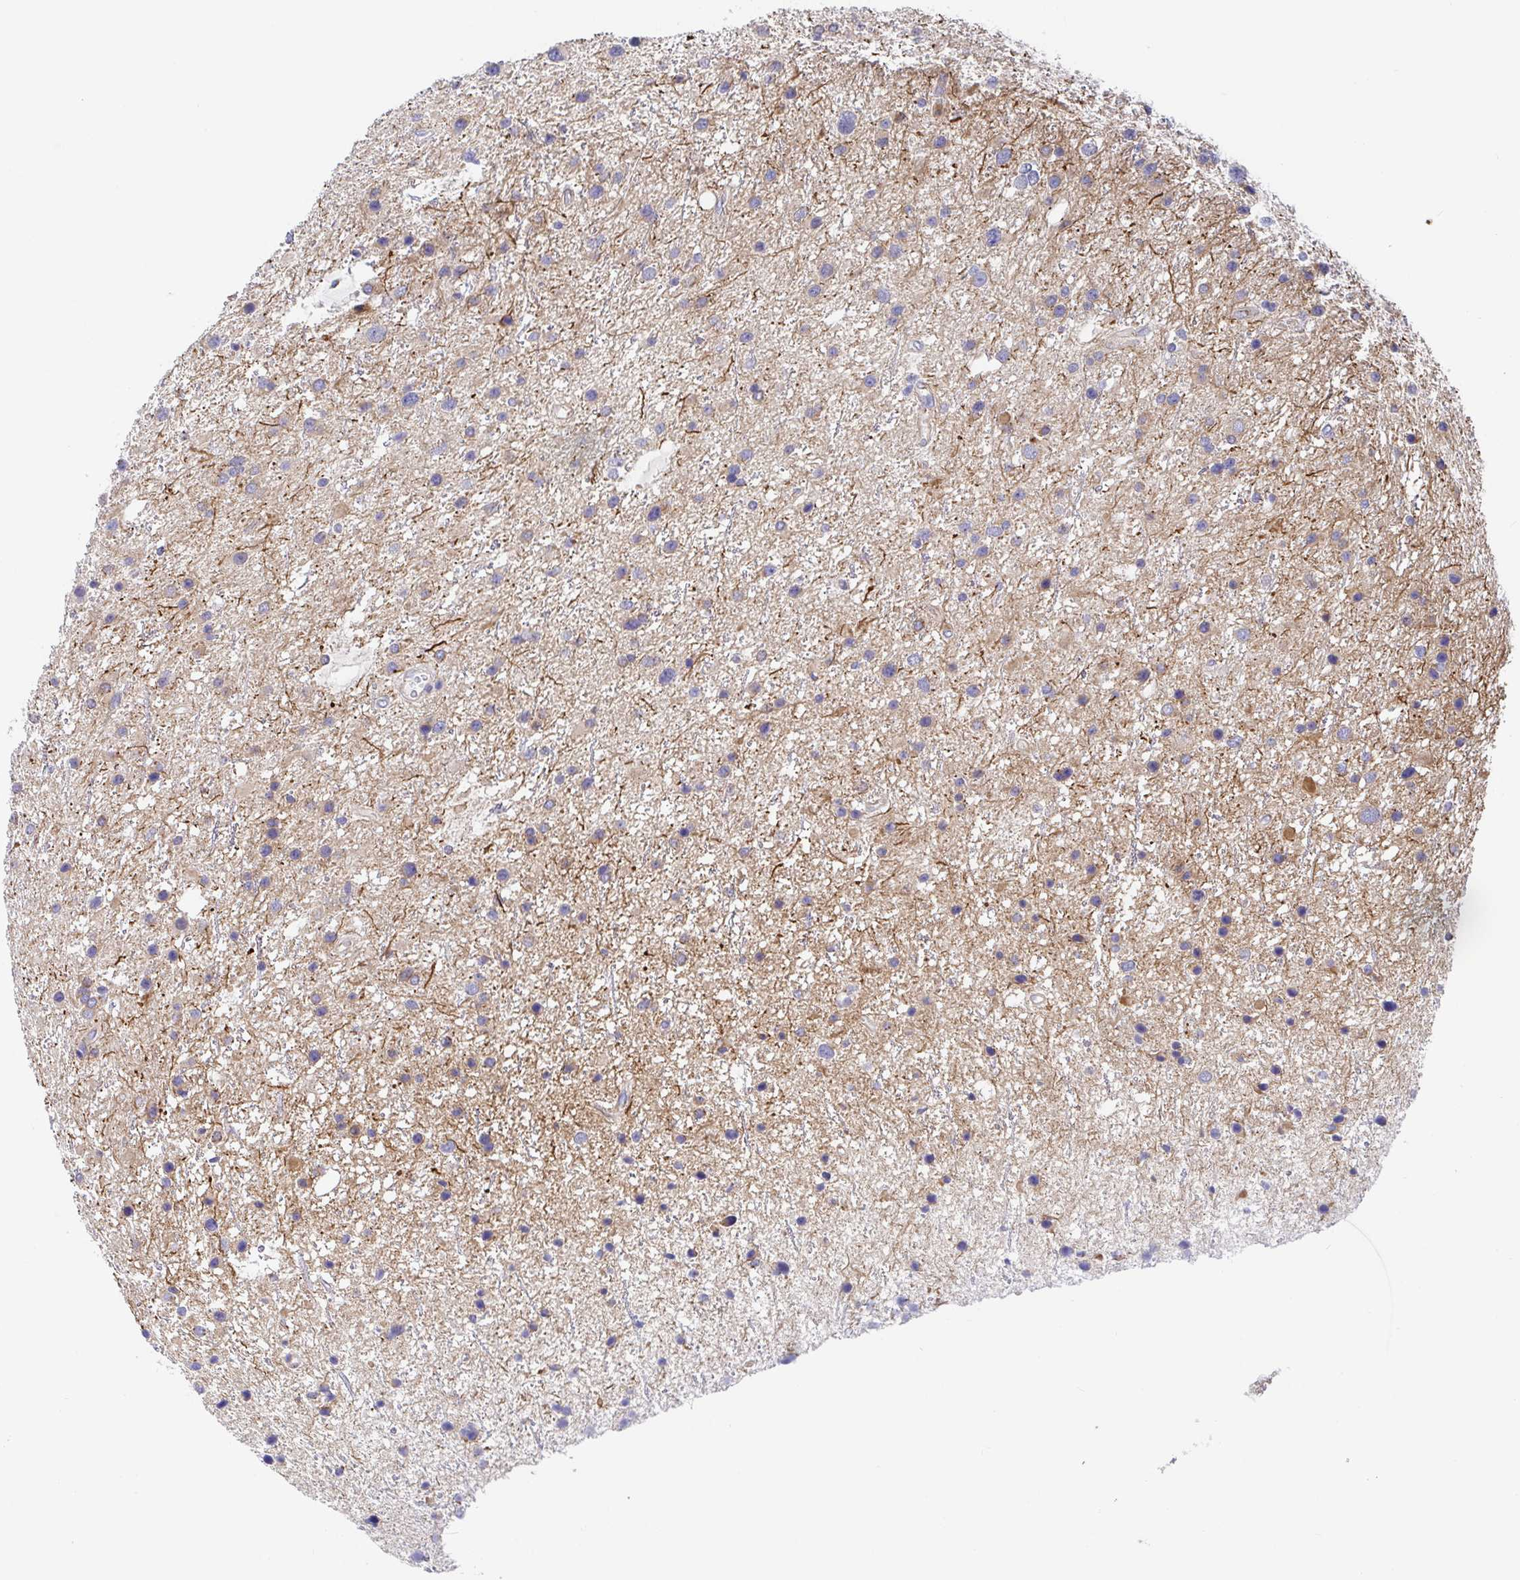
{"staining": {"intensity": "negative", "quantity": "none", "location": "none"}, "tissue": "glioma", "cell_type": "Tumor cells", "image_type": "cancer", "snomed": [{"axis": "morphology", "description": "Glioma, malignant, Low grade"}, {"axis": "topography", "description": "Brain"}], "caption": "A high-resolution photomicrograph shows IHC staining of glioma, which reveals no significant staining in tumor cells.", "gene": "GOLGA1", "patient": {"sex": "female", "age": 32}}